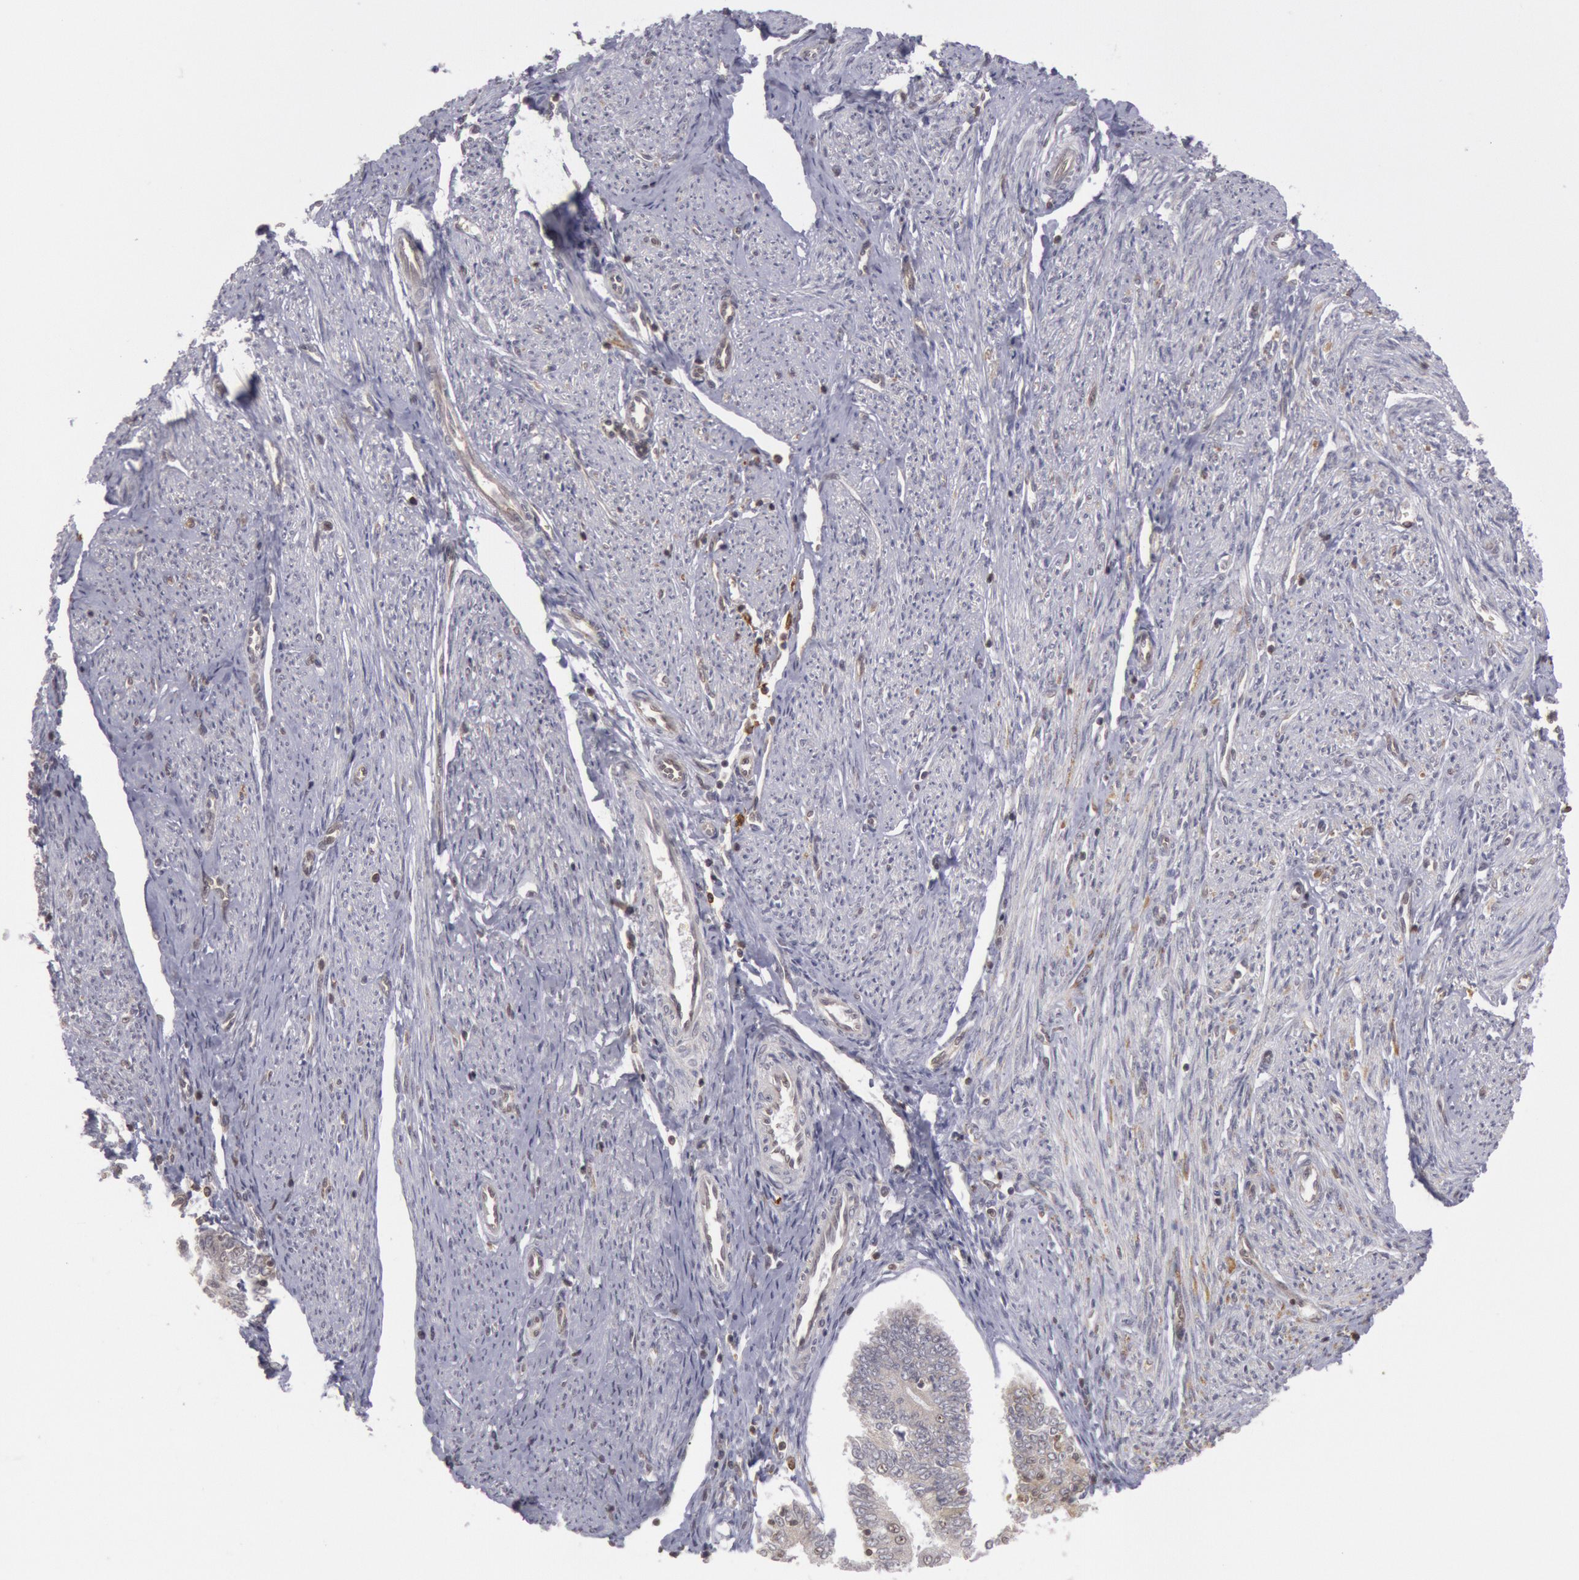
{"staining": {"intensity": "negative", "quantity": "none", "location": "none"}, "tissue": "endometrial cancer", "cell_type": "Tumor cells", "image_type": "cancer", "snomed": [{"axis": "morphology", "description": "Adenocarcinoma, NOS"}, {"axis": "topography", "description": "Endometrium"}], "caption": "This micrograph is of endometrial cancer (adenocarcinoma) stained with immunohistochemistry to label a protein in brown with the nuclei are counter-stained blue. There is no expression in tumor cells.", "gene": "TAP2", "patient": {"sex": "female", "age": 75}}